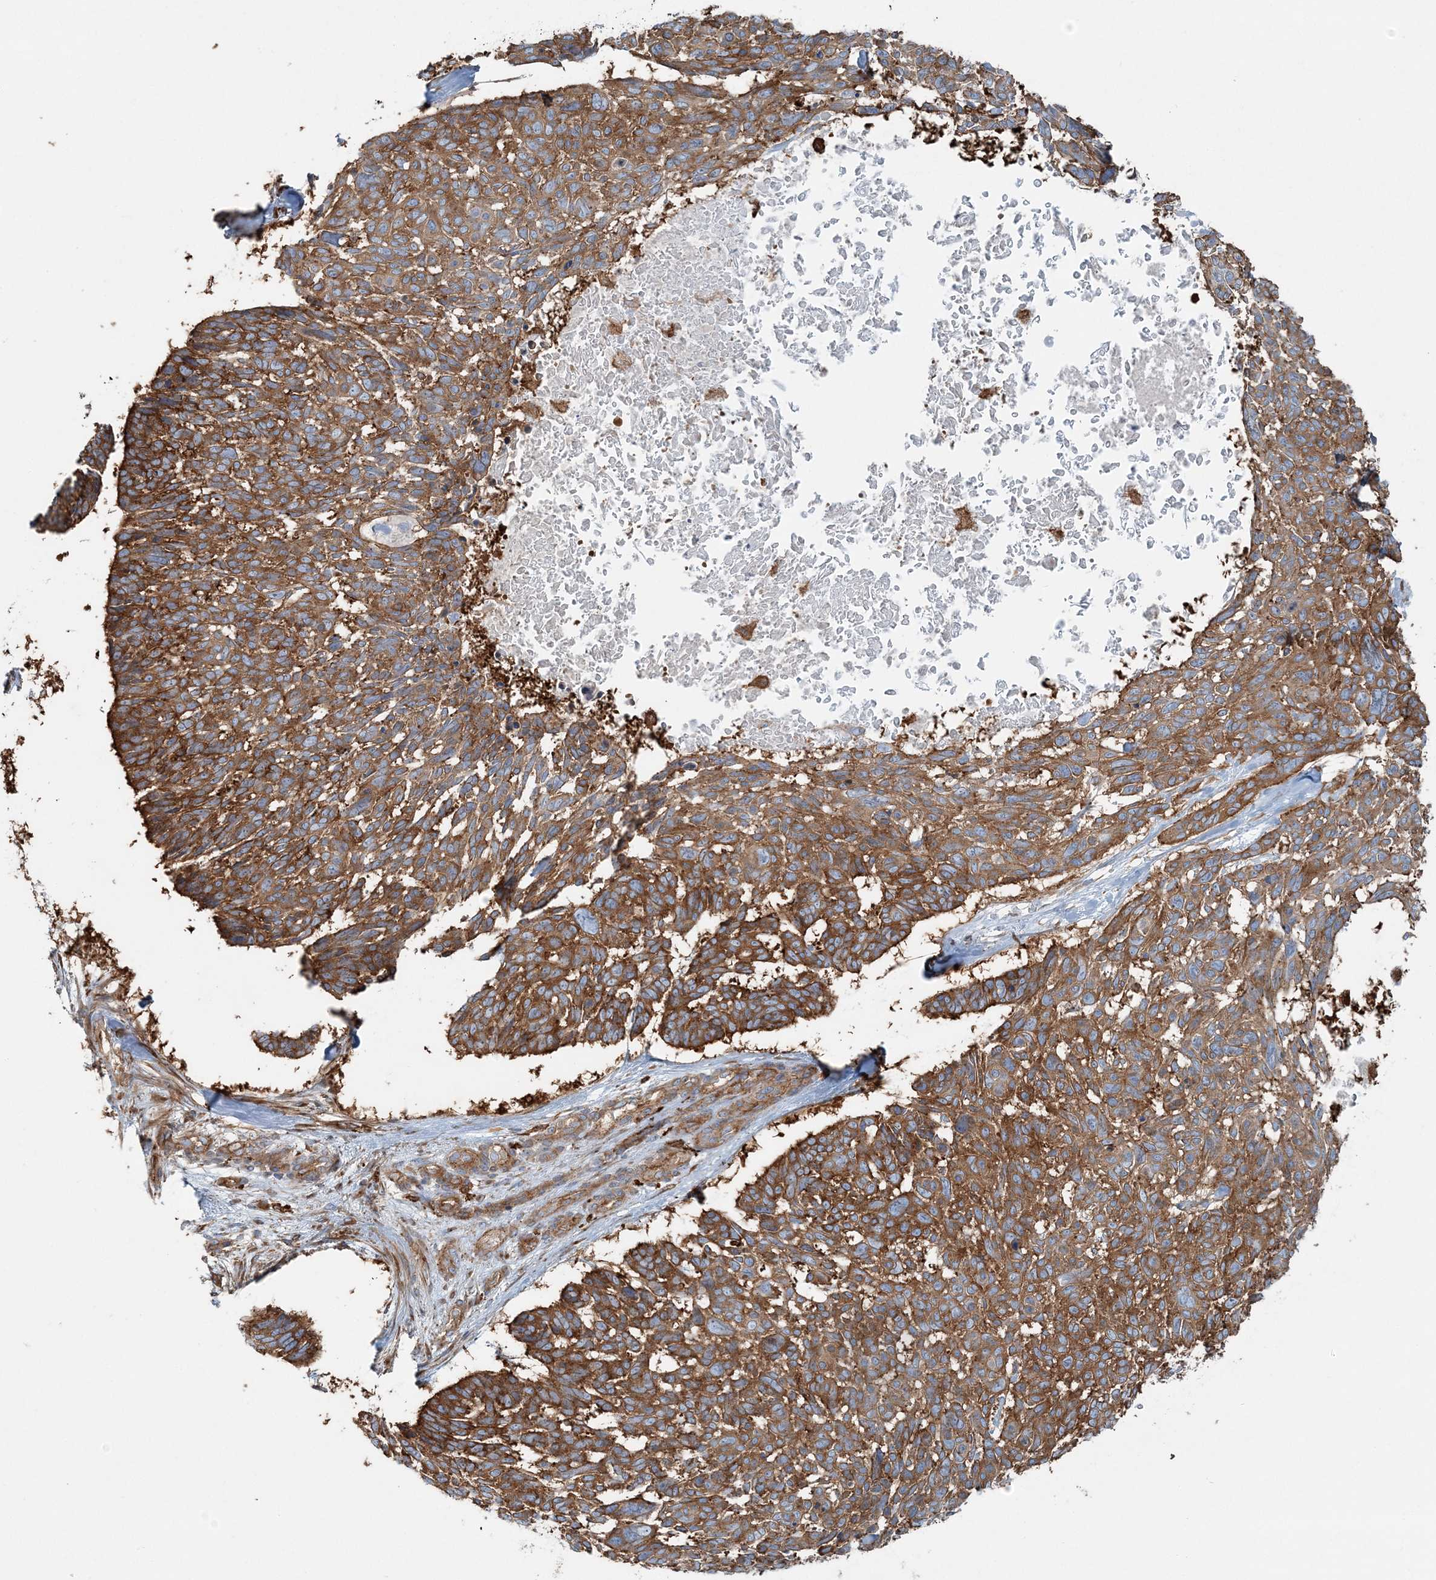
{"staining": {"intensity": "moderate", "quantity": ">75%", "location": "cytoplasmic/membranous"}, "tissue": "skin cancer", "cell_type": "Tumor cells", "image_type": "cancer", "snomed": [{"axis": "morphology", "description": "Basal cell carcinoma"}, {"axis": "topography", "description": "Skin"}], "caption": "Immunohistochemistry (IHC) staining of skin cancer, which displays medium levels of moderate cytoplasmic/membranous expression in approximately >75% of tumor cells indicating moderate cytoplasmic/membranous protein staining. The staining was performed using DAB (brown) for protein detection and nuclei were counterstained in hematoxylin (blue).", "gene": "SNX2", "patient": {"sex": "male", "age": 88}}